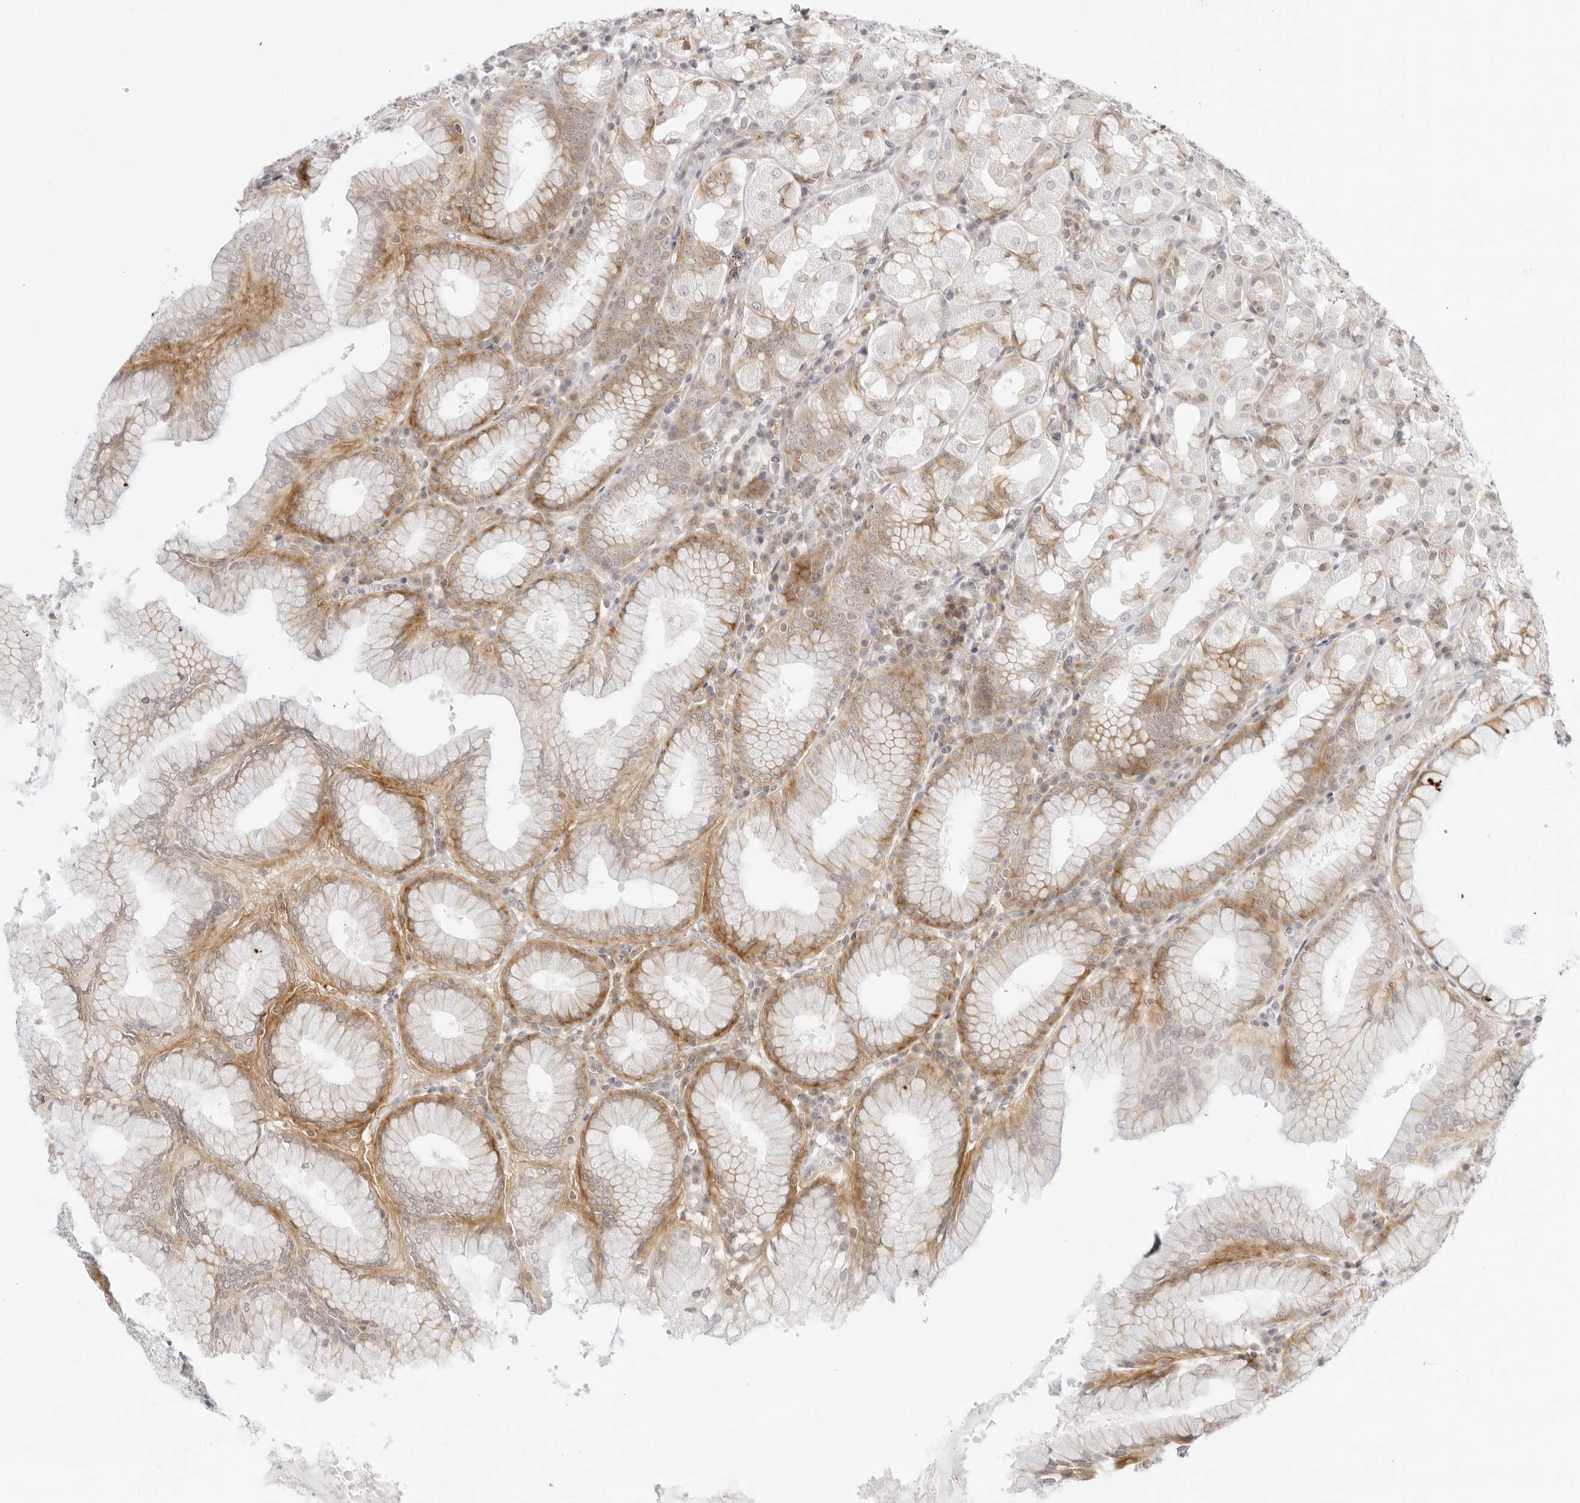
{"staining": {"intensity": "moderate", "quantity": "25%-75%", "location": "cytoplasmic/membranous"}, "tissue": "stomach", "cell_type": "Glandular cells", "image_type": "normal", "snomed": [{"axis": "morphology", "description": "Normal tissue, NOS"}, {"axis": "topography", "description": "Stomach"}, {"axis": "topography", "description": "Stomach, lower"}], "caption": "Glandular cells display moderate cytoplasmic/membranous staining in about 25%-75% of cells in unremarkable stomach.", "gene": "TNFRSF14", "patient": {"sex": "female", "age": 56}}